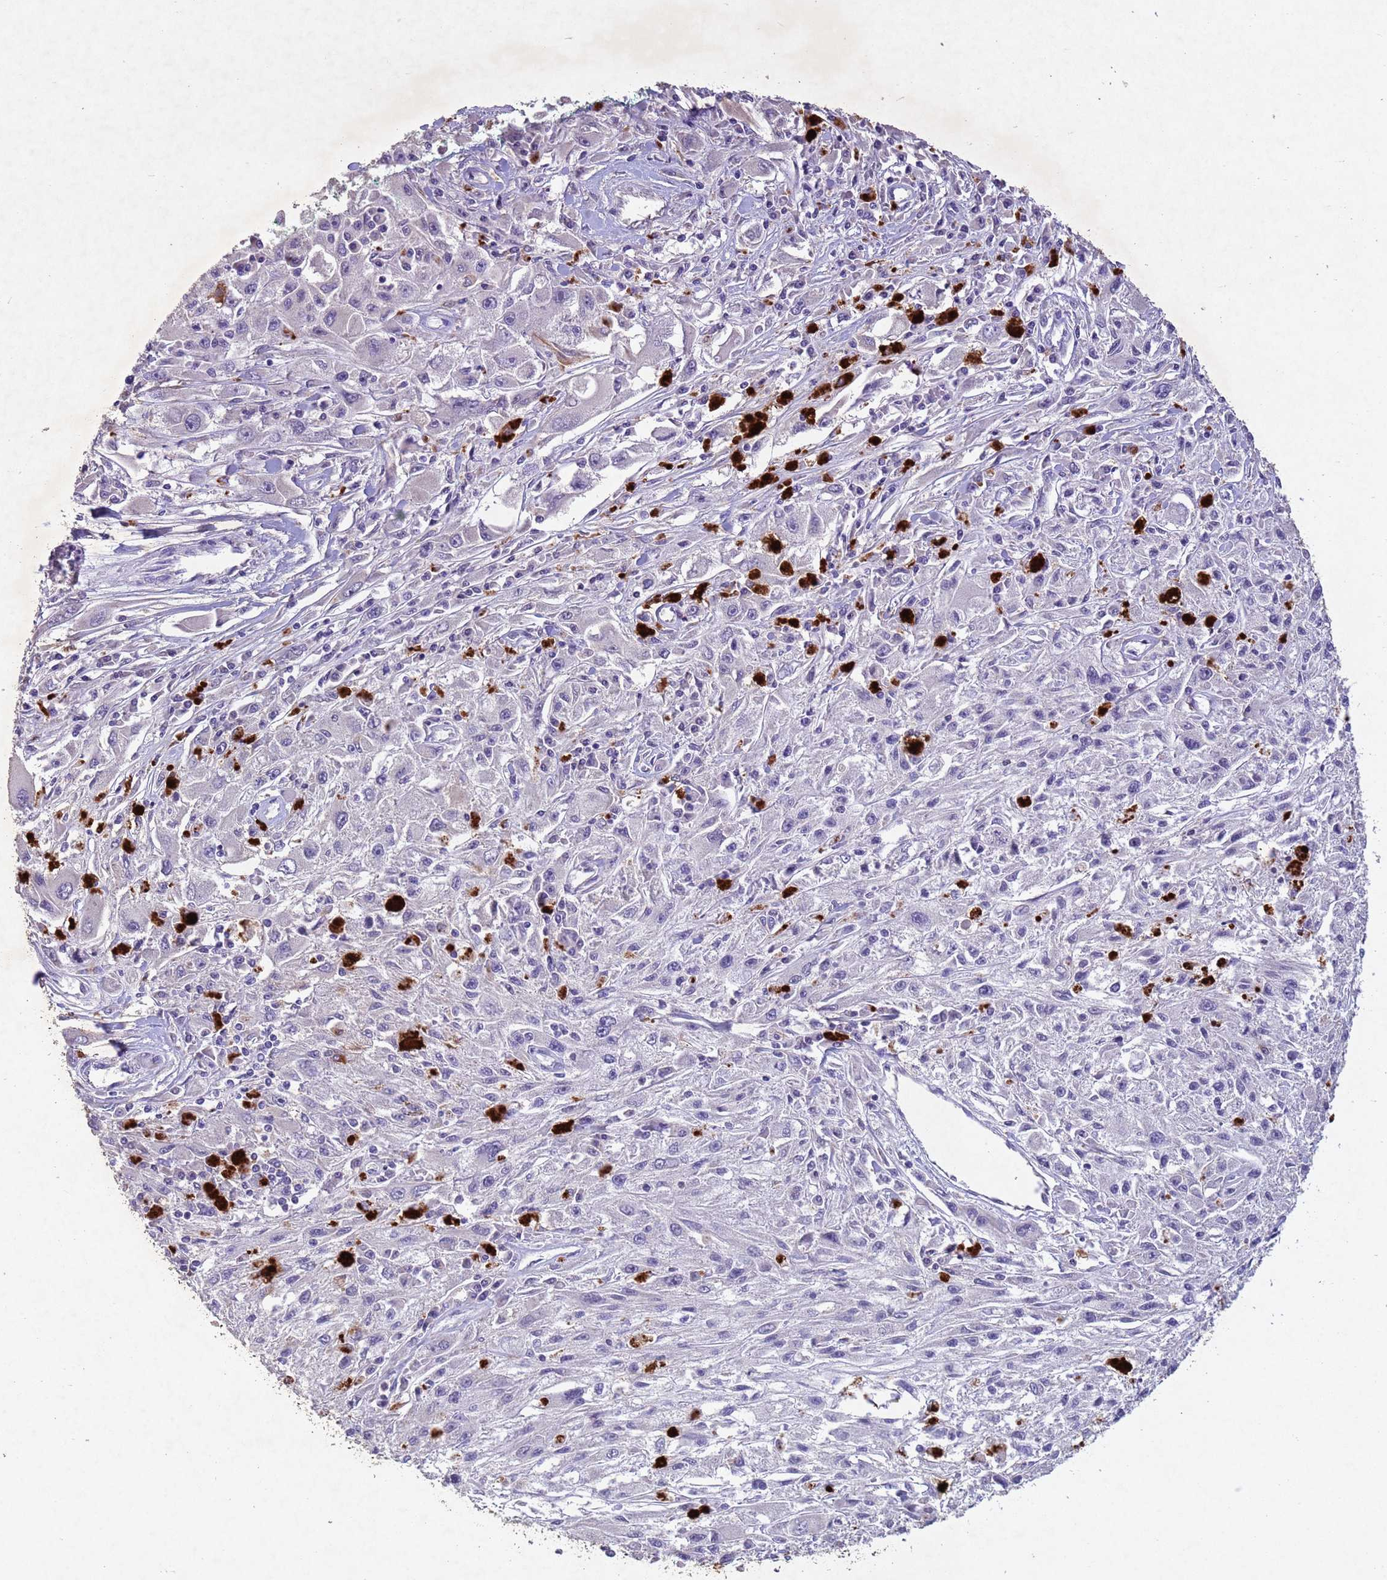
{"staining": {"intensity": "negative", "quantity": "none", "location": "none"}, "tissue": "melanoma", "cell_type": "Tumor cells", "image_type": "cancer", "snomed": [{"axis": "morphology", "description": "Malignant melanoma, Metastatic site"}, {"axis": "topography", "description": "Skin"}], "caption": "Immunohistochemical staining of human melanoma exhibits no significant staining in tumor cells. (Brightfield microscopy of DAB immunohistochemistry at high magnification).", "gene": "NLRP11", "patient": {"sex": "male", "age": 53}}